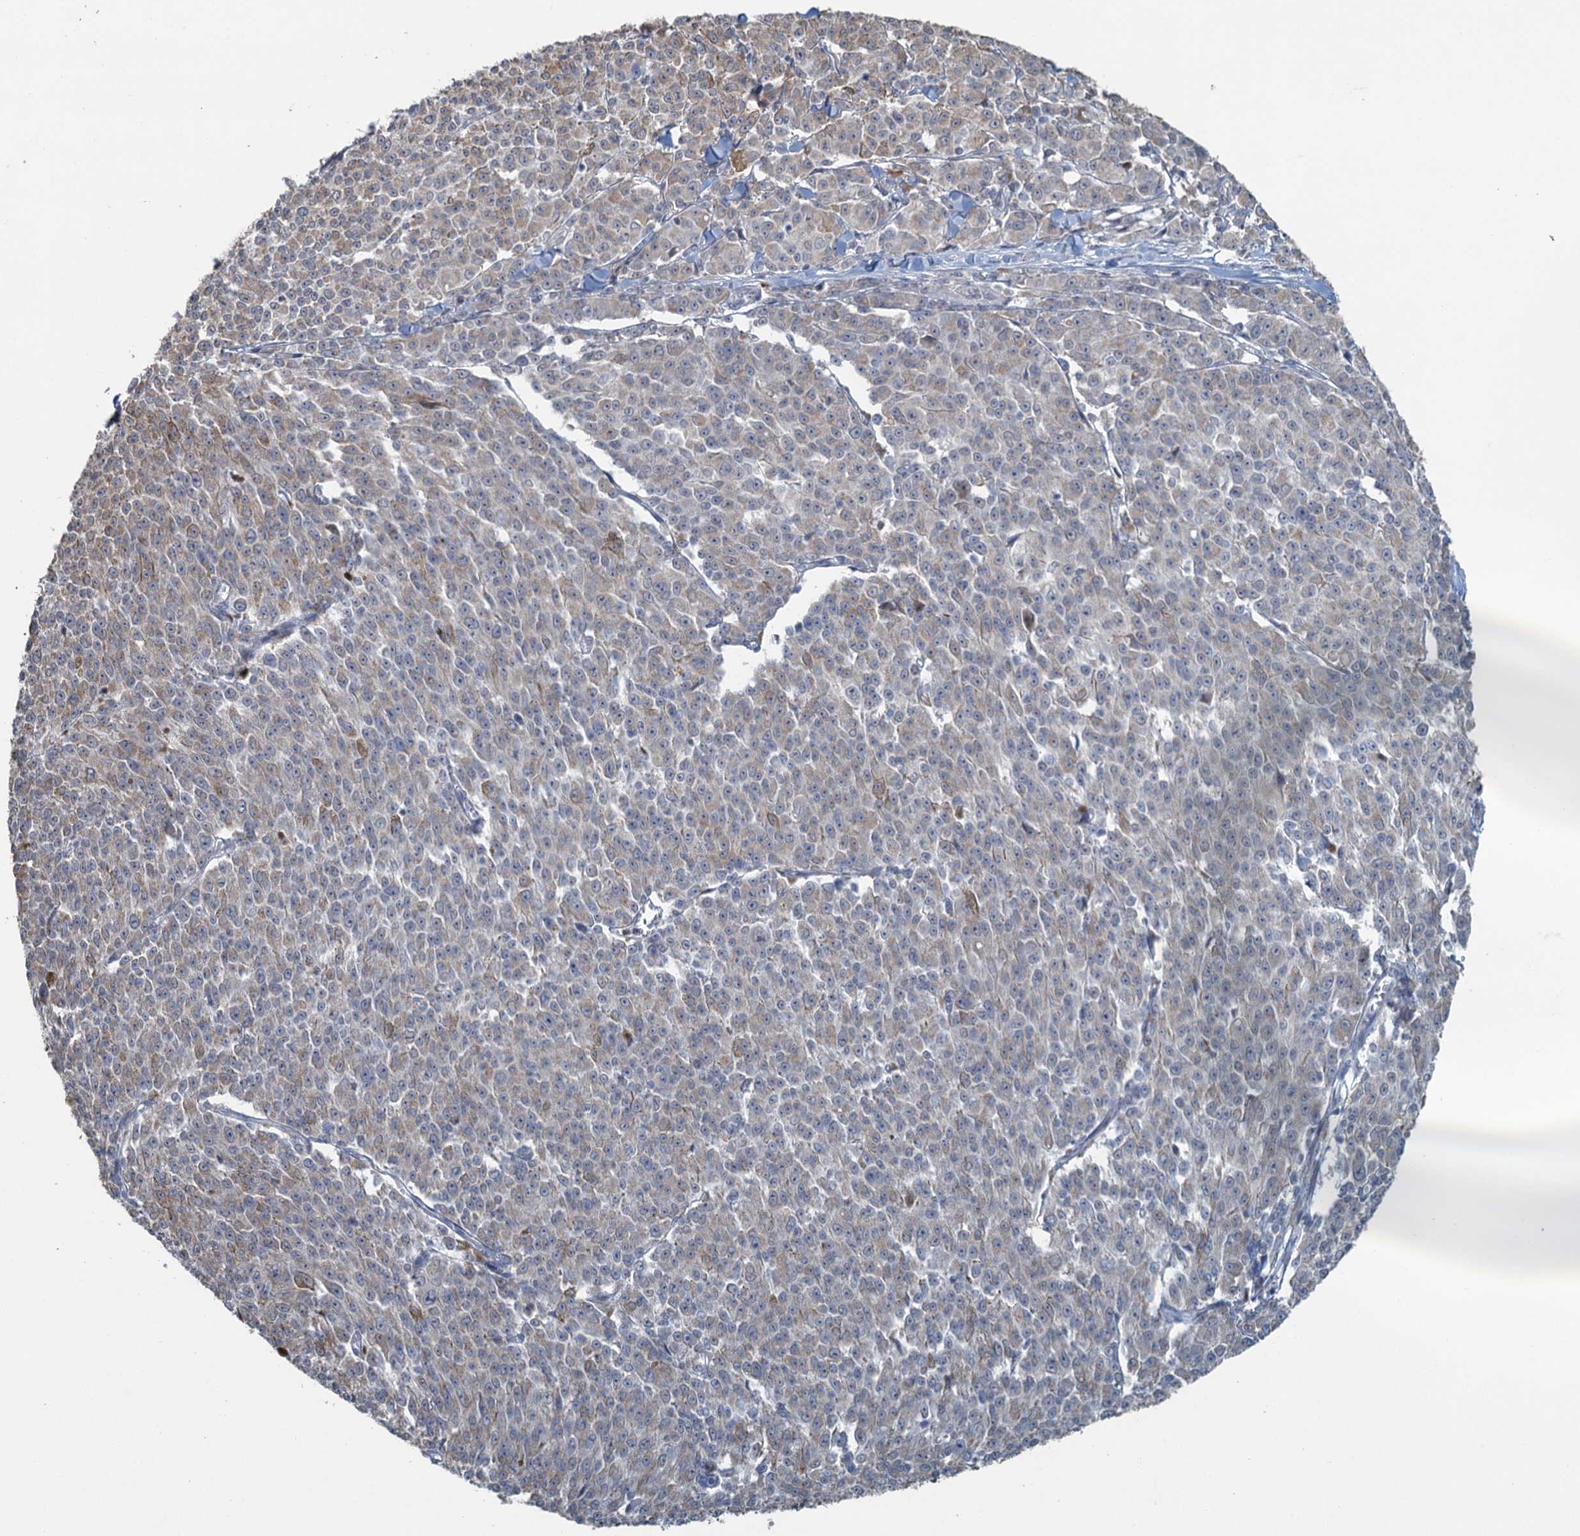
{"staining": {"intensity": "weak", "quantity": "<25%", "location": "cytoplasmic/membranous"}, "tissue": "melanoma", "cell_type": "Tumor cells", "image_type": "cancer", "snomed": [{"axis": "morphology", "description": "Malignant melanoma, NOS"}, {"axis": "topography", "description": "Skin"}], "caption": "The photomicrograph displays no significant positivity in tumor cells of malignant melanoma. (DAB immunohistochemistry visualized using brightfield microscopy, high magnification).", "gene": "TEX35", "patient": {"sex": "female", "age": 52}}